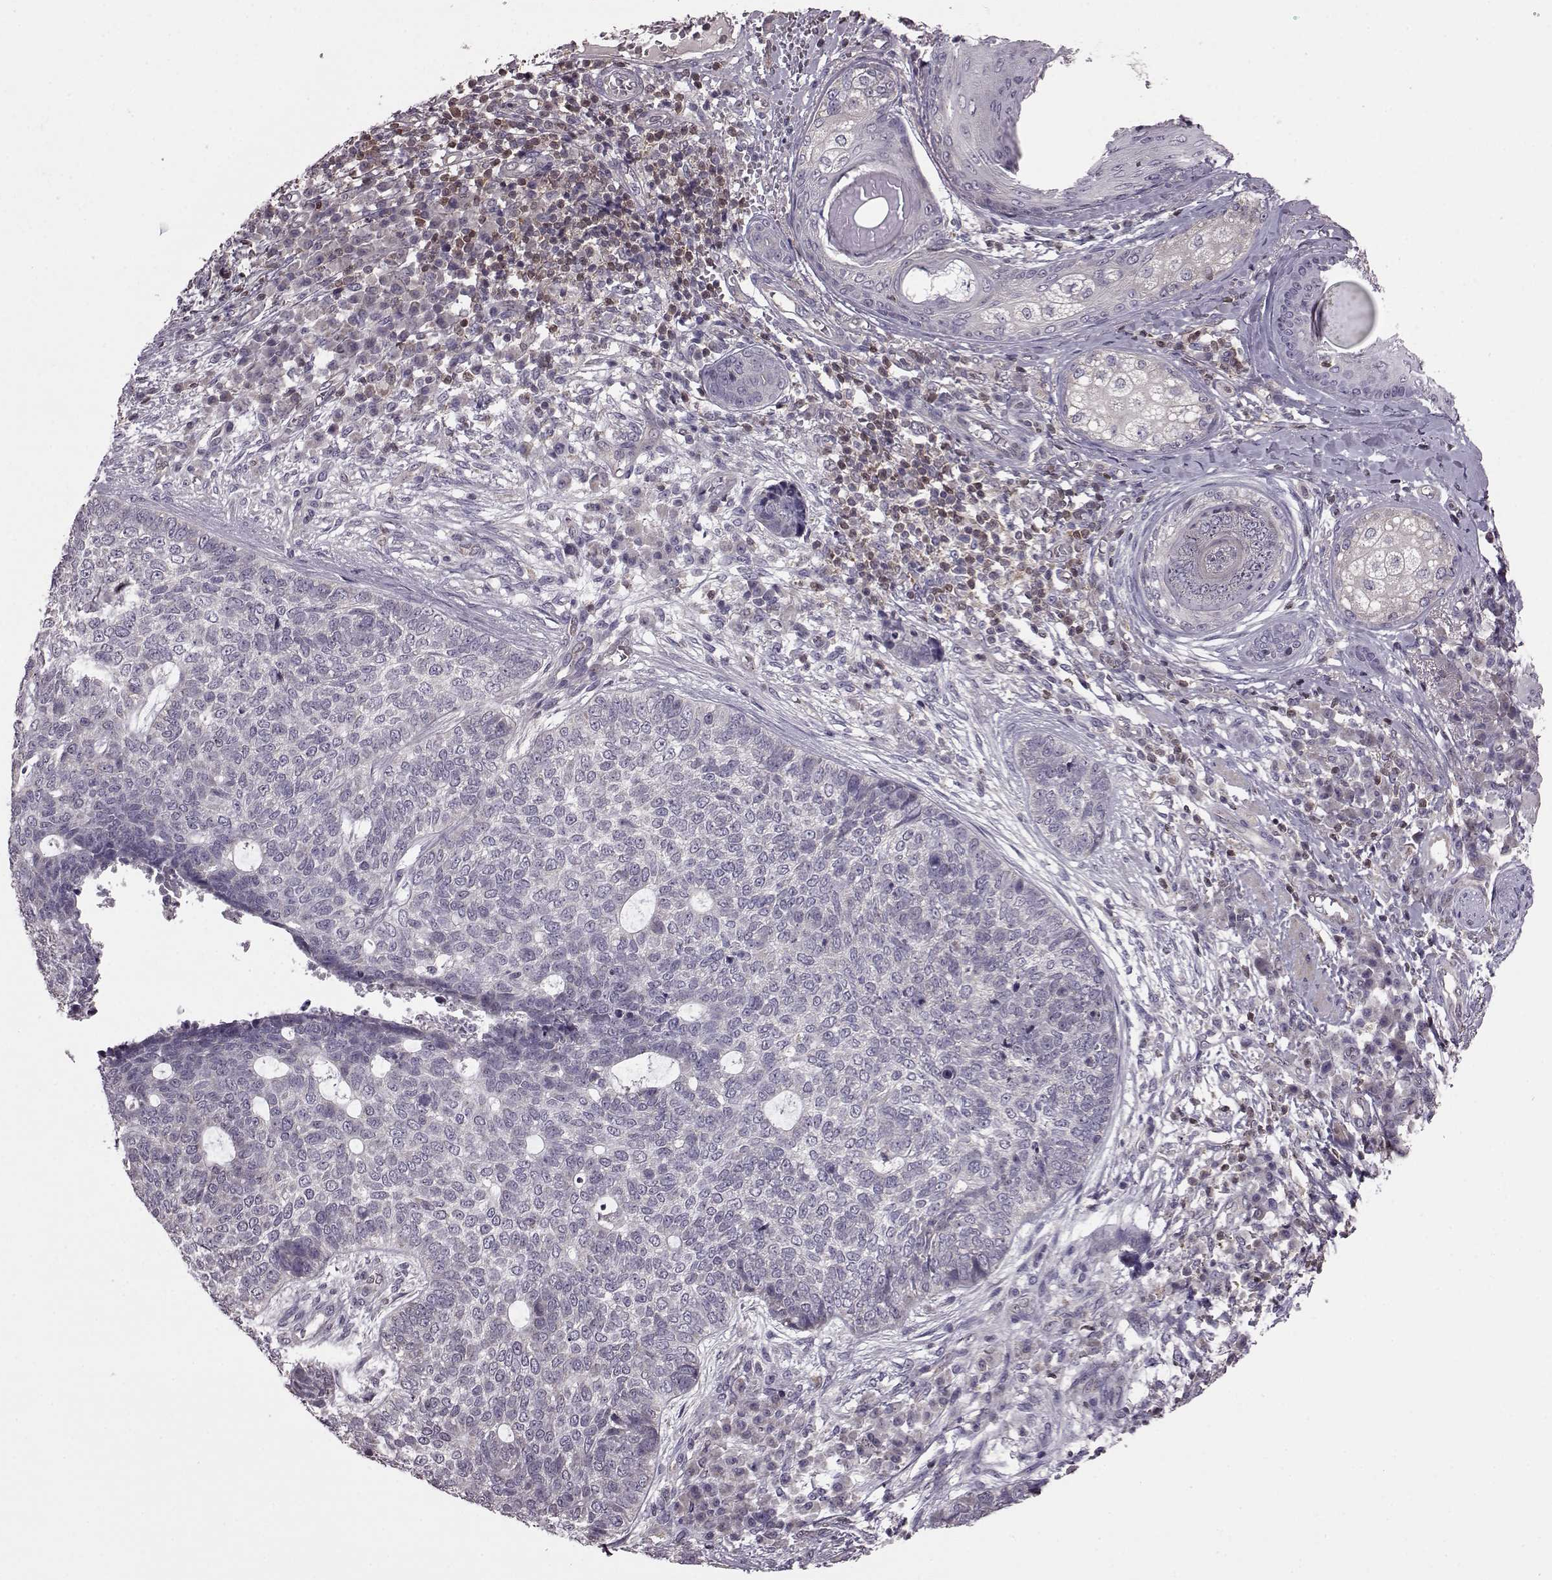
{"staining": {"intensity": "negative", "quantity": "none", "location": "none"}, "tissue": "skin cancer", "cell_type": "Tumor cells", "image_type": "cancer", "snomed": [{"axis": "morphology", "description": "Basal cell carcinoma"}, {"axis": "topography", "description": "Skin"}], "caption": "Immunohistochemistry of basal cell carcinoma (skin) exhibits no expression in tumor cells.", "gene": "CDC42SE1", "patient": {"sex": "female", "age": 69}}